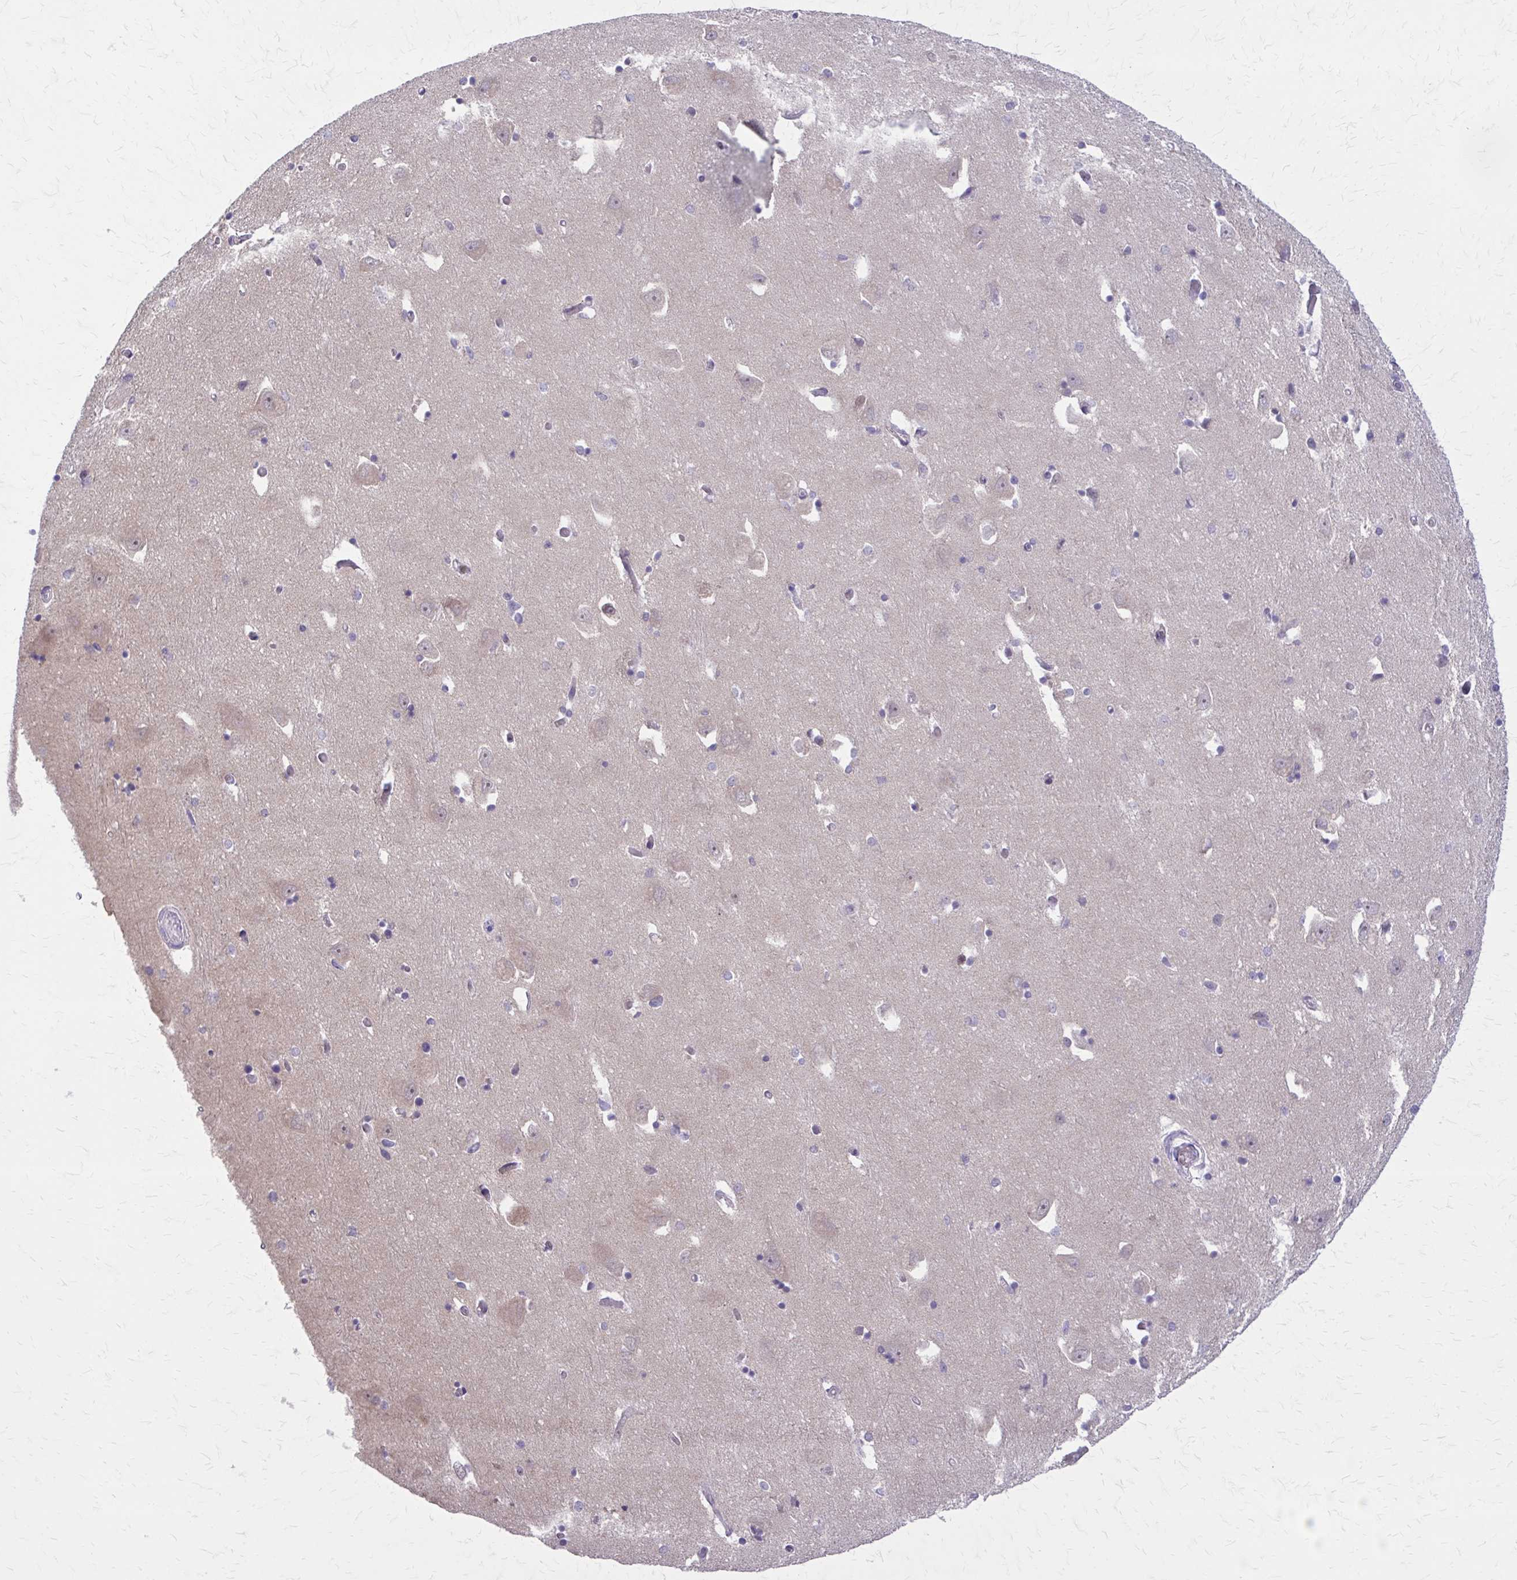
{"staining": {"intensity": "negative", "quantity": "none", "location": "none"}, "tissue": "caudate", "cell_type": "Glial cells", "image_type": "normal", "snomed": [{"axis": "morphology", "description": "Normal tissue, NOS"}, {"axis": "topography", "description": "Lateral ventricle wall"}, {"axis": "topography", "description": "Hippocampus"}], "caption": "An immunohistochemistry (IHC) micrograph of benign caudate is shown. There is no staining in glial cells of caudate. (Stains: DAB IHC with hematoxylin counter stain, Microscopy: brightfield microscopy at high magnification).", "gene": "NRBF2", "patient": {"sex": "female", "age": 63}}